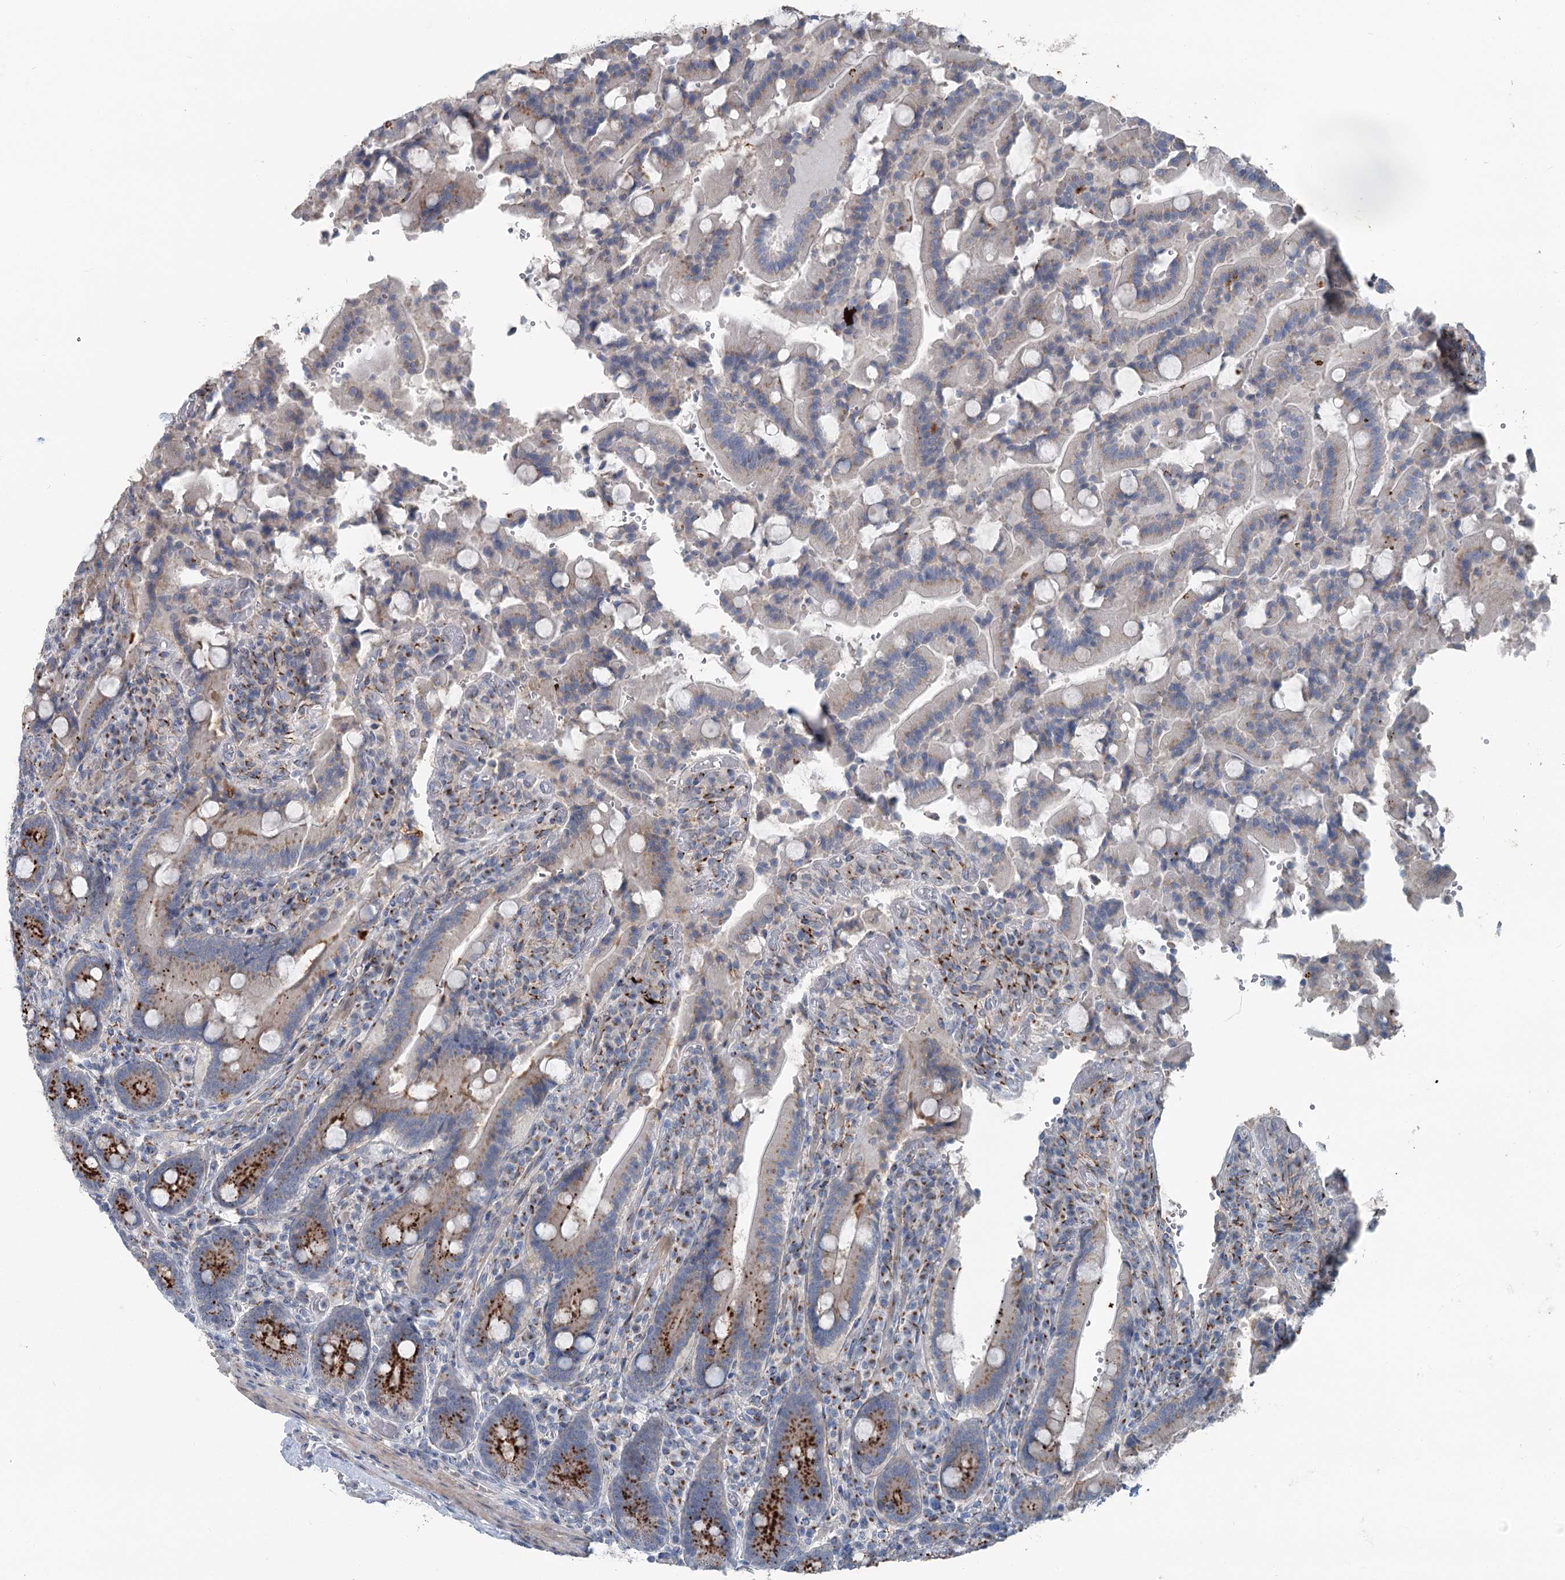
{"staining": {"intensity": "strong", "quantity": "25%-75%", "location": "cytoplasmic/membranous"}, "tissue": "duodenum", "cell_type": "Glandular cells", "image_type": "normal", "snomed": [{"axis": "morphology", "description": "Normal tissue, NOS"}, {"axis": "topography", "description": "Duodenum"}], "caption": "A brown stain highlights strong cytoplasmic/membranous staining of a protein in glandular cells of normal duodenum. (DAB IHC, brown staining for protein, blue staining for nuclei).", "gene": "ITIH5", "patient": {"sex": "female", "age": 62}}